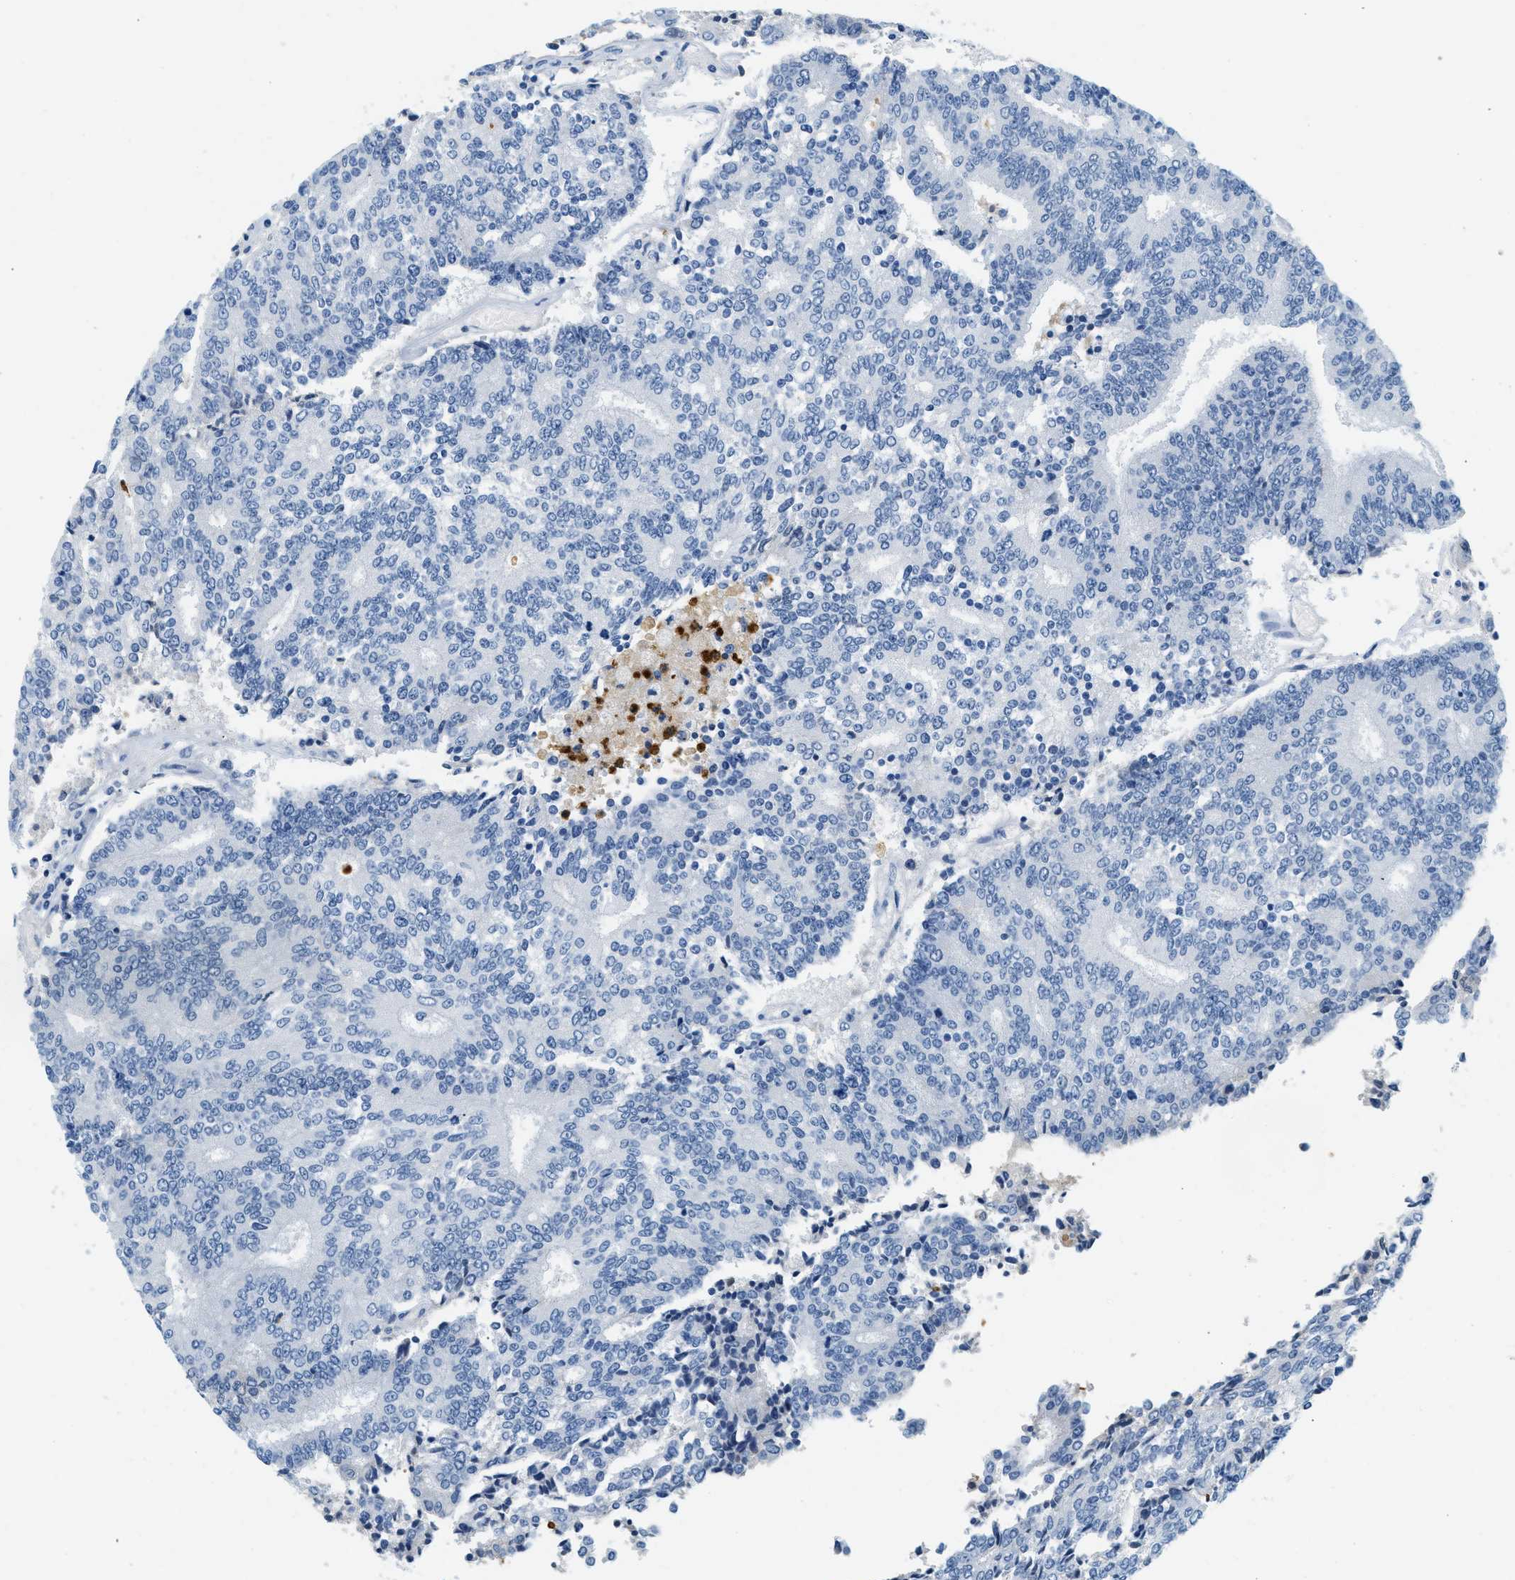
{"staining": {"intensity": "negative", "quantity": "none", "location": "none"}, "tissue": "prostate cancer", "cell_type": "Tumor cells", "image_type": "cancer", "snomed": [{"axis": "morphology", "description": "Normal tissue, NOS"}, {"axis": "morphology", "description": "Adenocarcinoma, High grade"}, {"axis": "topography", "description": "Prostate"}, {"axis": "topography", "description": "Seminal veicle"}], "caption": "The photomicrograph demonstrates no significant positivity in tumor cells of prostate high-grade adenocarcinoma.", "gene": "LCN2", "patient": {"sex": "male", "age": 55}}